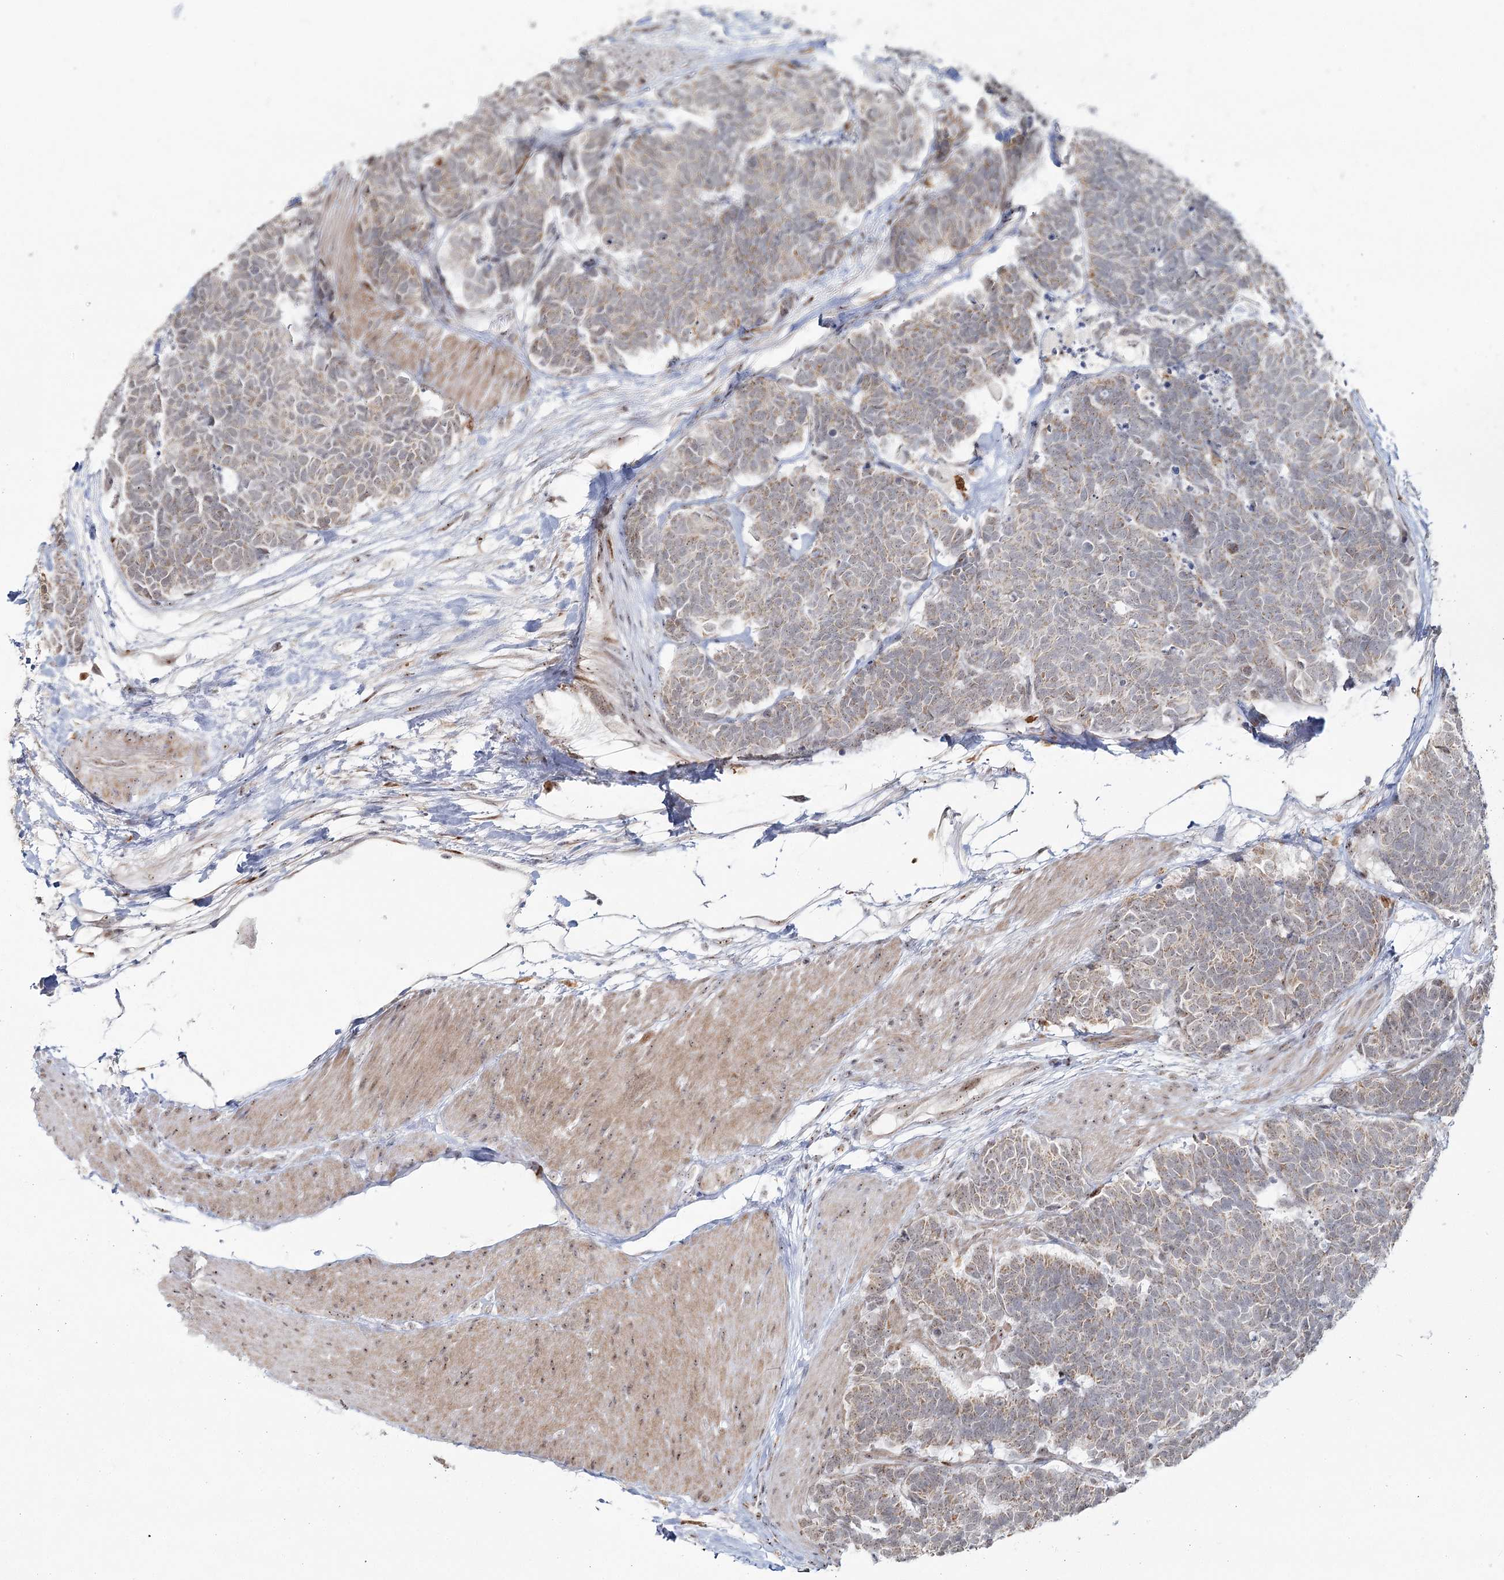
{"staining": {"intensity": "weak", "quantity": "25%-75%", "location": "cytoplasmic/membranous"}, "tissue": "carcinoid", "cell_type": "Tumor cells", "image_type": "cancer", "snomed": [{"axis": "morphology", "description": "Carcinoma, NOS"}, {"axis": "morphology", "description": "Carcinoid, malignant, NOS"}, {"axis": "topography", "description": "Urinary bladder"}], "caption": "Carcinoid stained with a protein marker displays weak staining in tumor cells.", "gene": "ATAD1", "patient": {"sex": "male", "age": 57}}